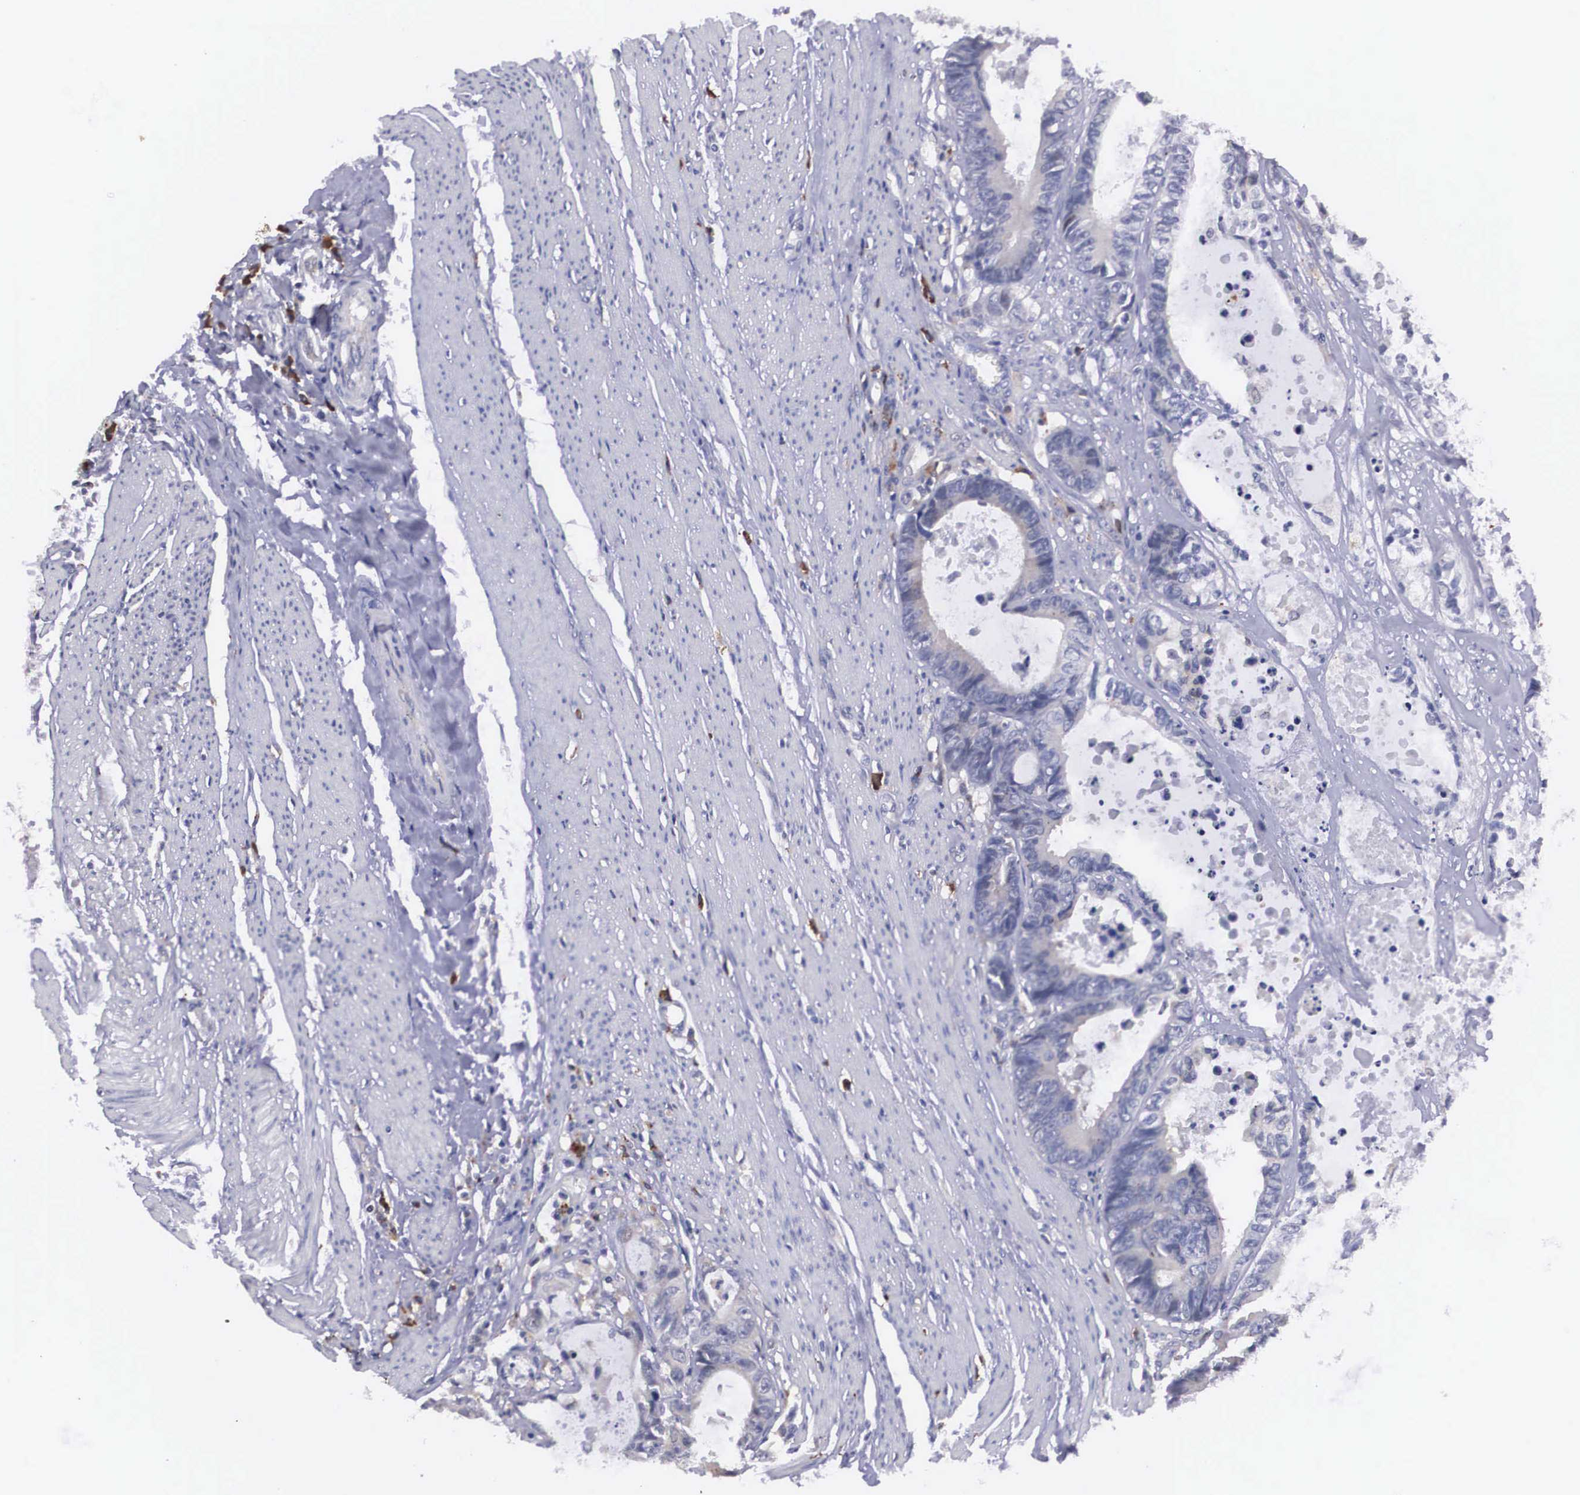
{"staining": {"intensity": "negative", "quantity": "none", "location": "none"}, "tissue": "colorectal cancer", "cell_type": "Tumor cells", "image_type": "cancer", "snomed": [{"axis": "morphology", "description": "Adenocarcinoma, NOS"}, {"axis": "topography", "description": "Rectum"}], "caption": "The micrograph reveals no staining of tumor cells in colorectal cancer. The staining was performed using DAB (3,3'-diaminobenzidine) to visualize the protein expression in brown, while the nuclei were stained in blue with hematoxylin (Magnification: 20x).", "gene": "CRELD2", "patient": {"sex": "female", "age": 98}}